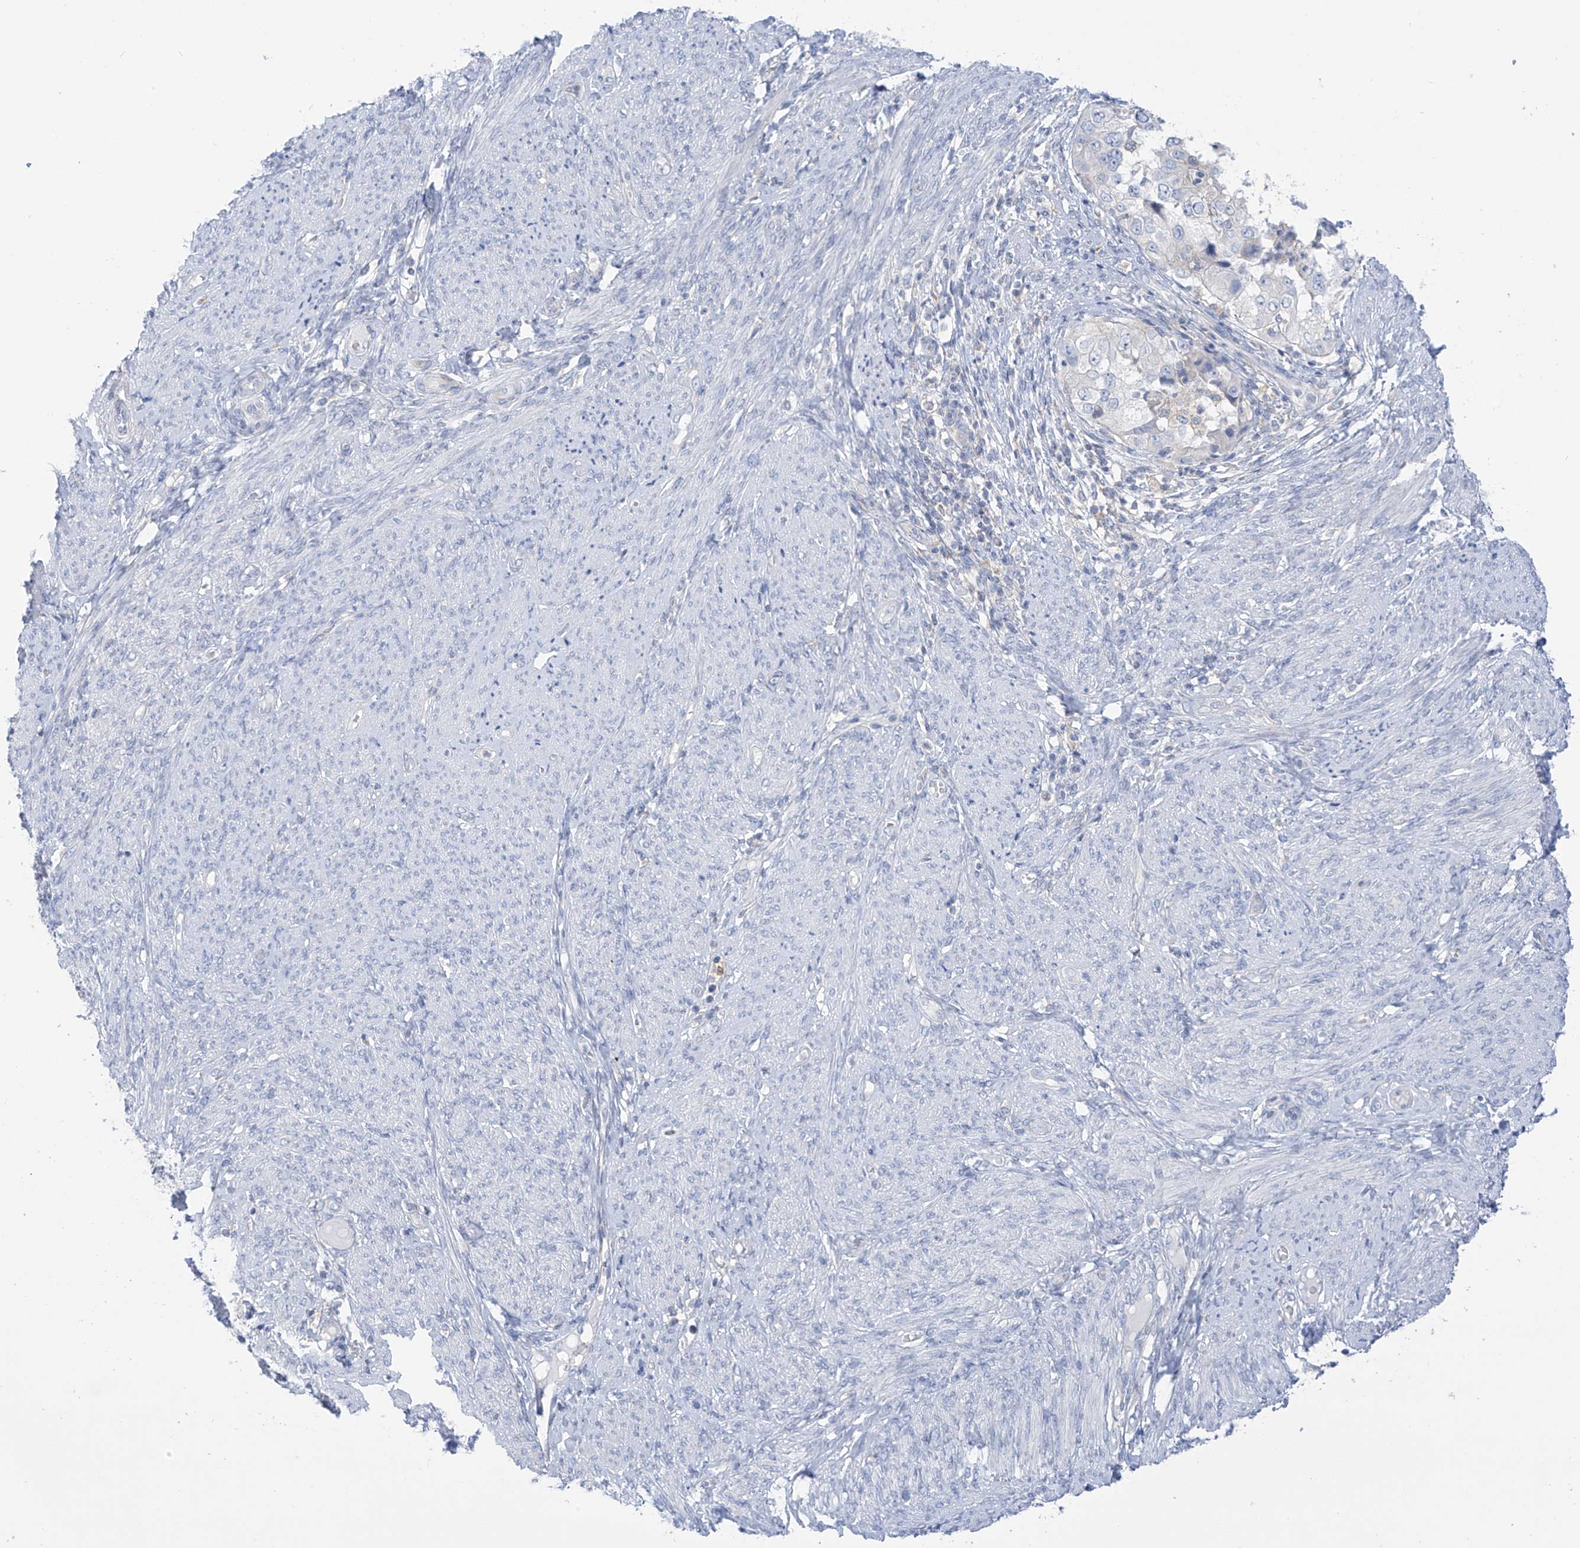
{"staining": {"intensity": "negative", "quantity": "none", "location": "none"}, "tissue": "endometrial cancer", "cell_type": "Tumor cells", "image_type": "cancer", "snomed": [{"axis": "morphology", "description": "Adenocarcinoma, NOS"}, {"axis": "topography", "description": "Endometrium"}], "caption": "The photomicrograph displays no staining of tumor cells in endometrial adenocarcinoma.", "gene": "SLC6A12", "patient": {"sex": "female", "age": 85}}